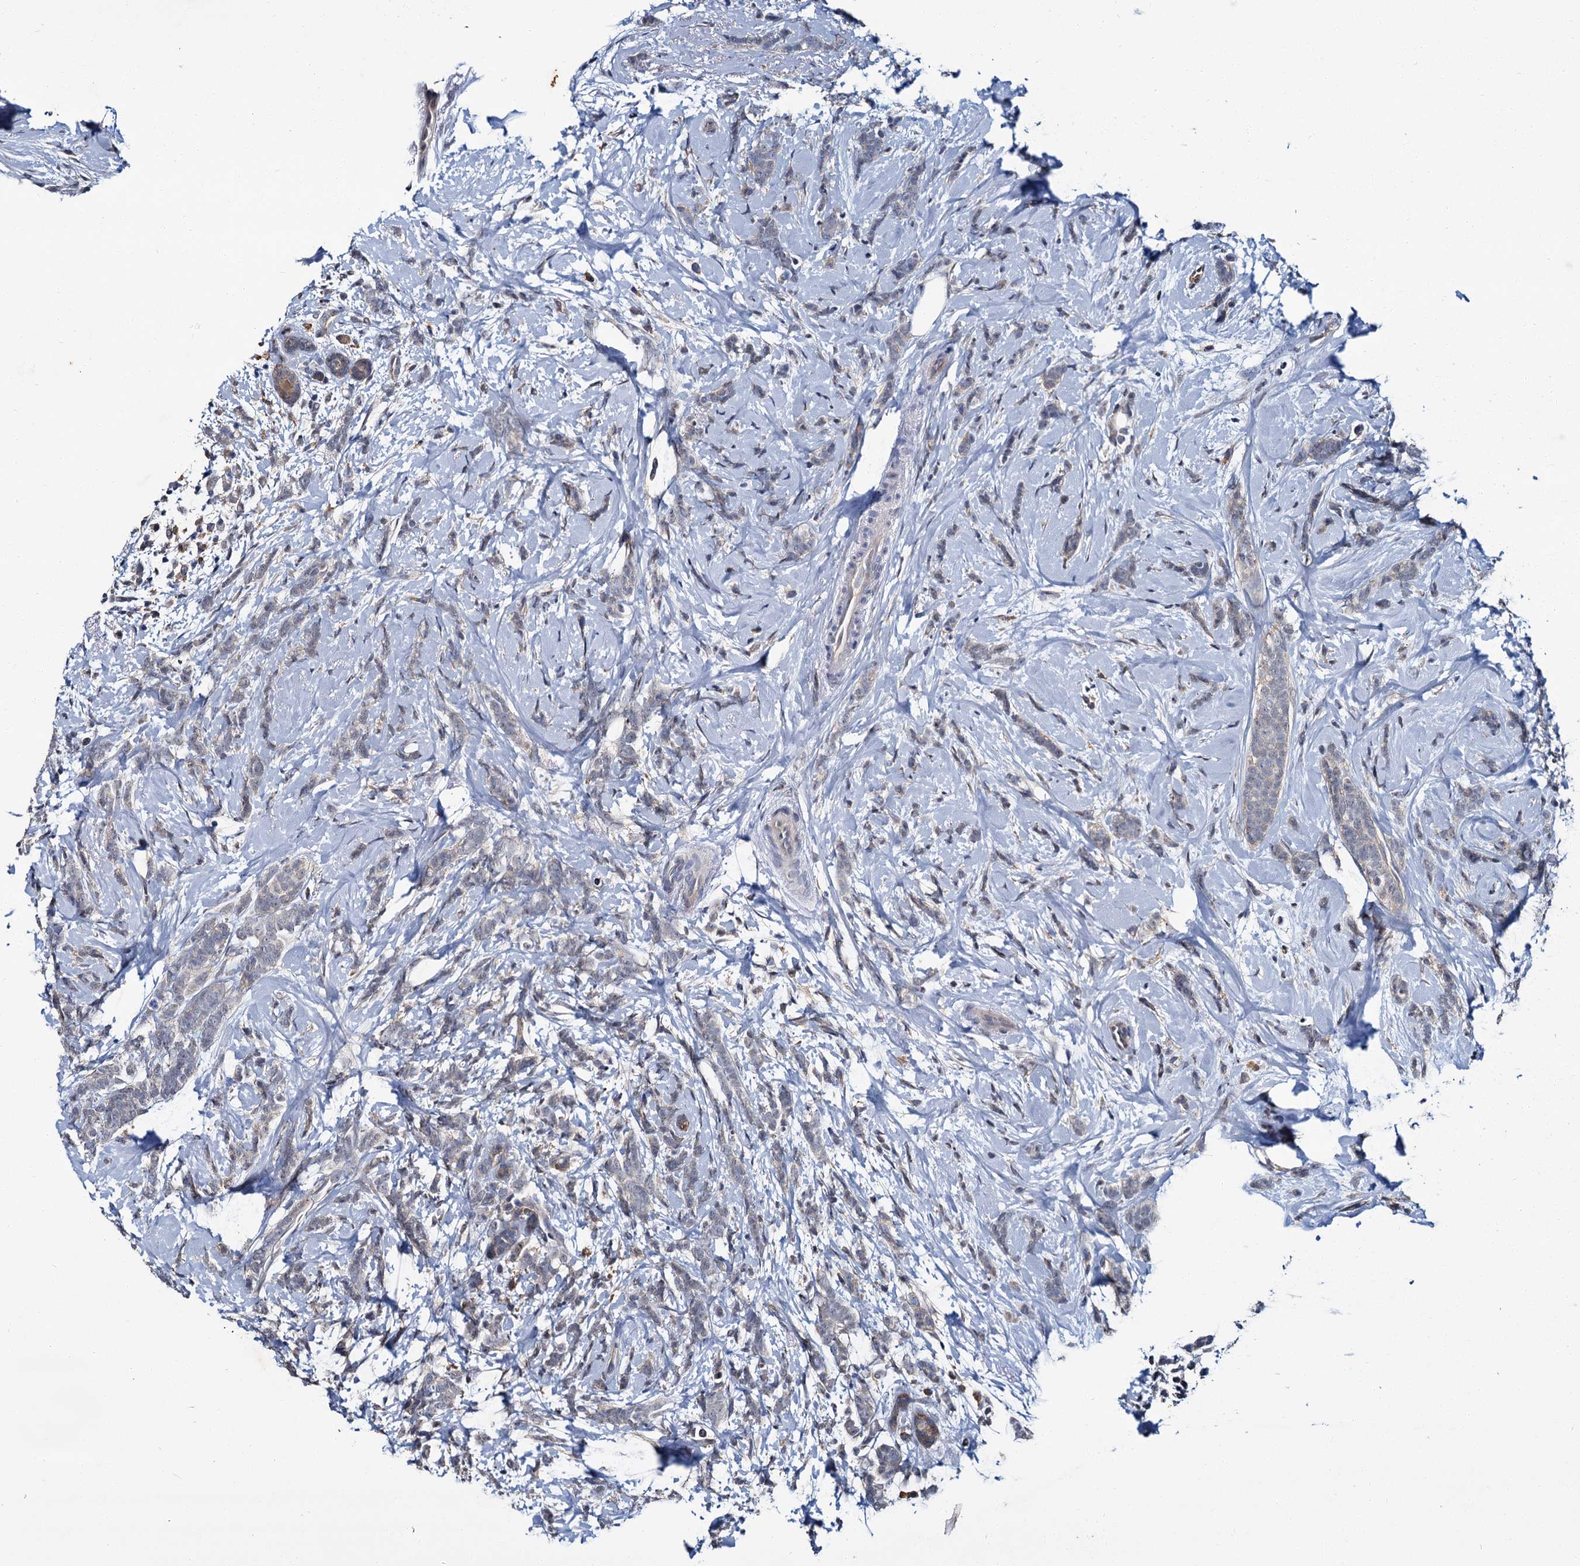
{"staining": {"intensity": "weak", "quantity": "<25%", "location": "cytoplasmic/membranous"}, "tissue": "breast cancer", "cell_type": "Tumor cells", "image_type": "cancer", "snomed": [{"axis": "morphology", "description": "Lobular carcinoma"}, {"axis": "topography", "description": "Breast"}], "caption": "The immunohistochemistry (IHC) image has no significant positivity in tumor cells of lobular carcinoma (breast) tissue.", "gene": "SLC46A3", "patient": {"sex": "female", "age": 58}}